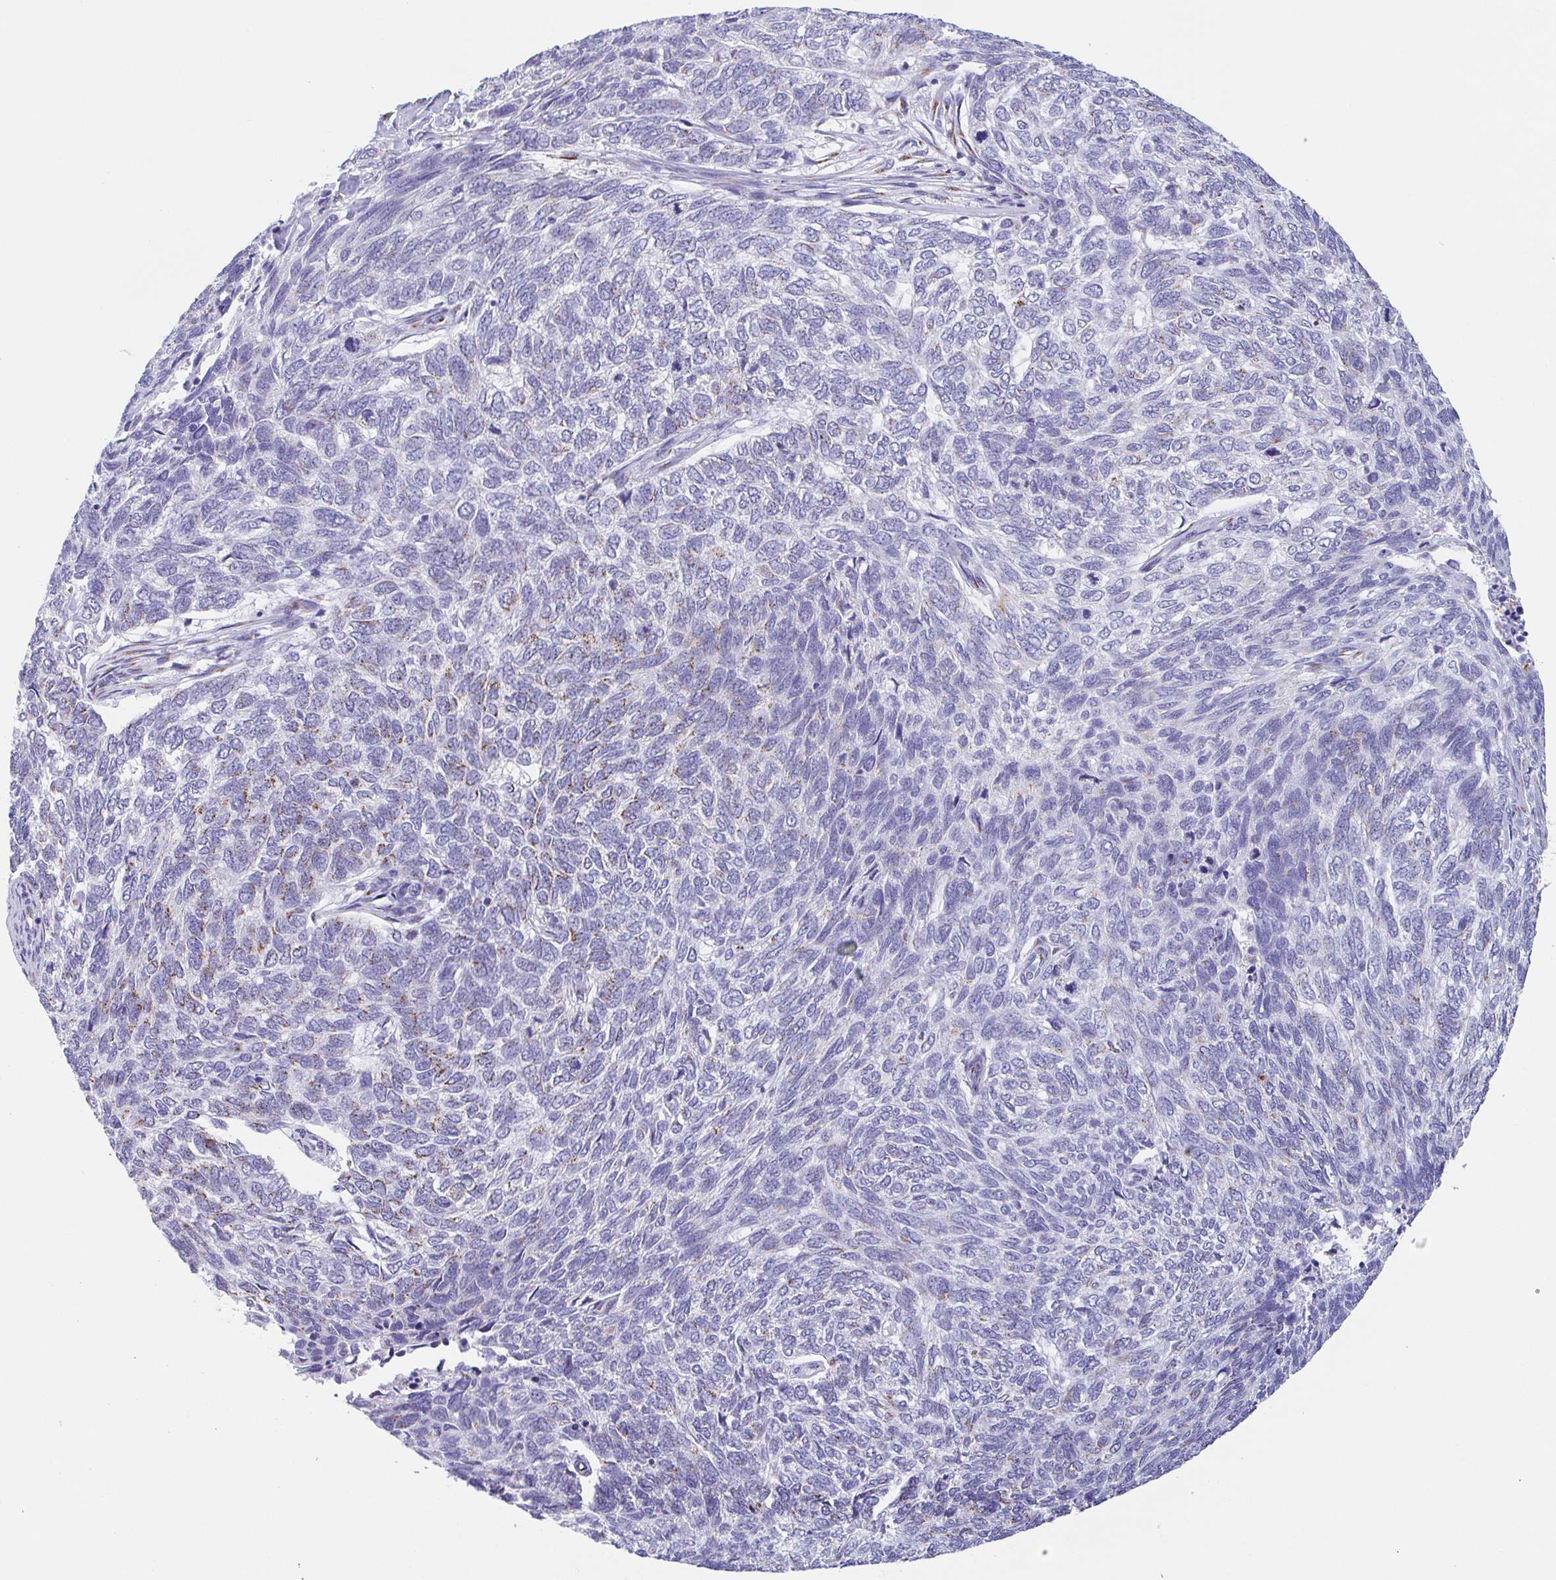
{"staining": {"intensity": "moderate", "quantity": "<25%", "location": "cytoplasmic/membranous"}, "tissue": "skin cancer", "cell_type": "Tumor cells", "image_type": "cancer", "snomed": [{"axis": "morphology", "description": "Basal cell carcinoma"}, {"axis": "topography", "description": "Skin"}], "caption": "DAB (3,3'-diaminobenzidine) immunohistochemical staining of human skin cancer (basal cell carcinoma) demonstrates moderate cytoplasmic/membranous protein positivity in about <25% of tumor cells.", "gene": "SULT1B1", "patient": {"sex": "female", "age": 65}}